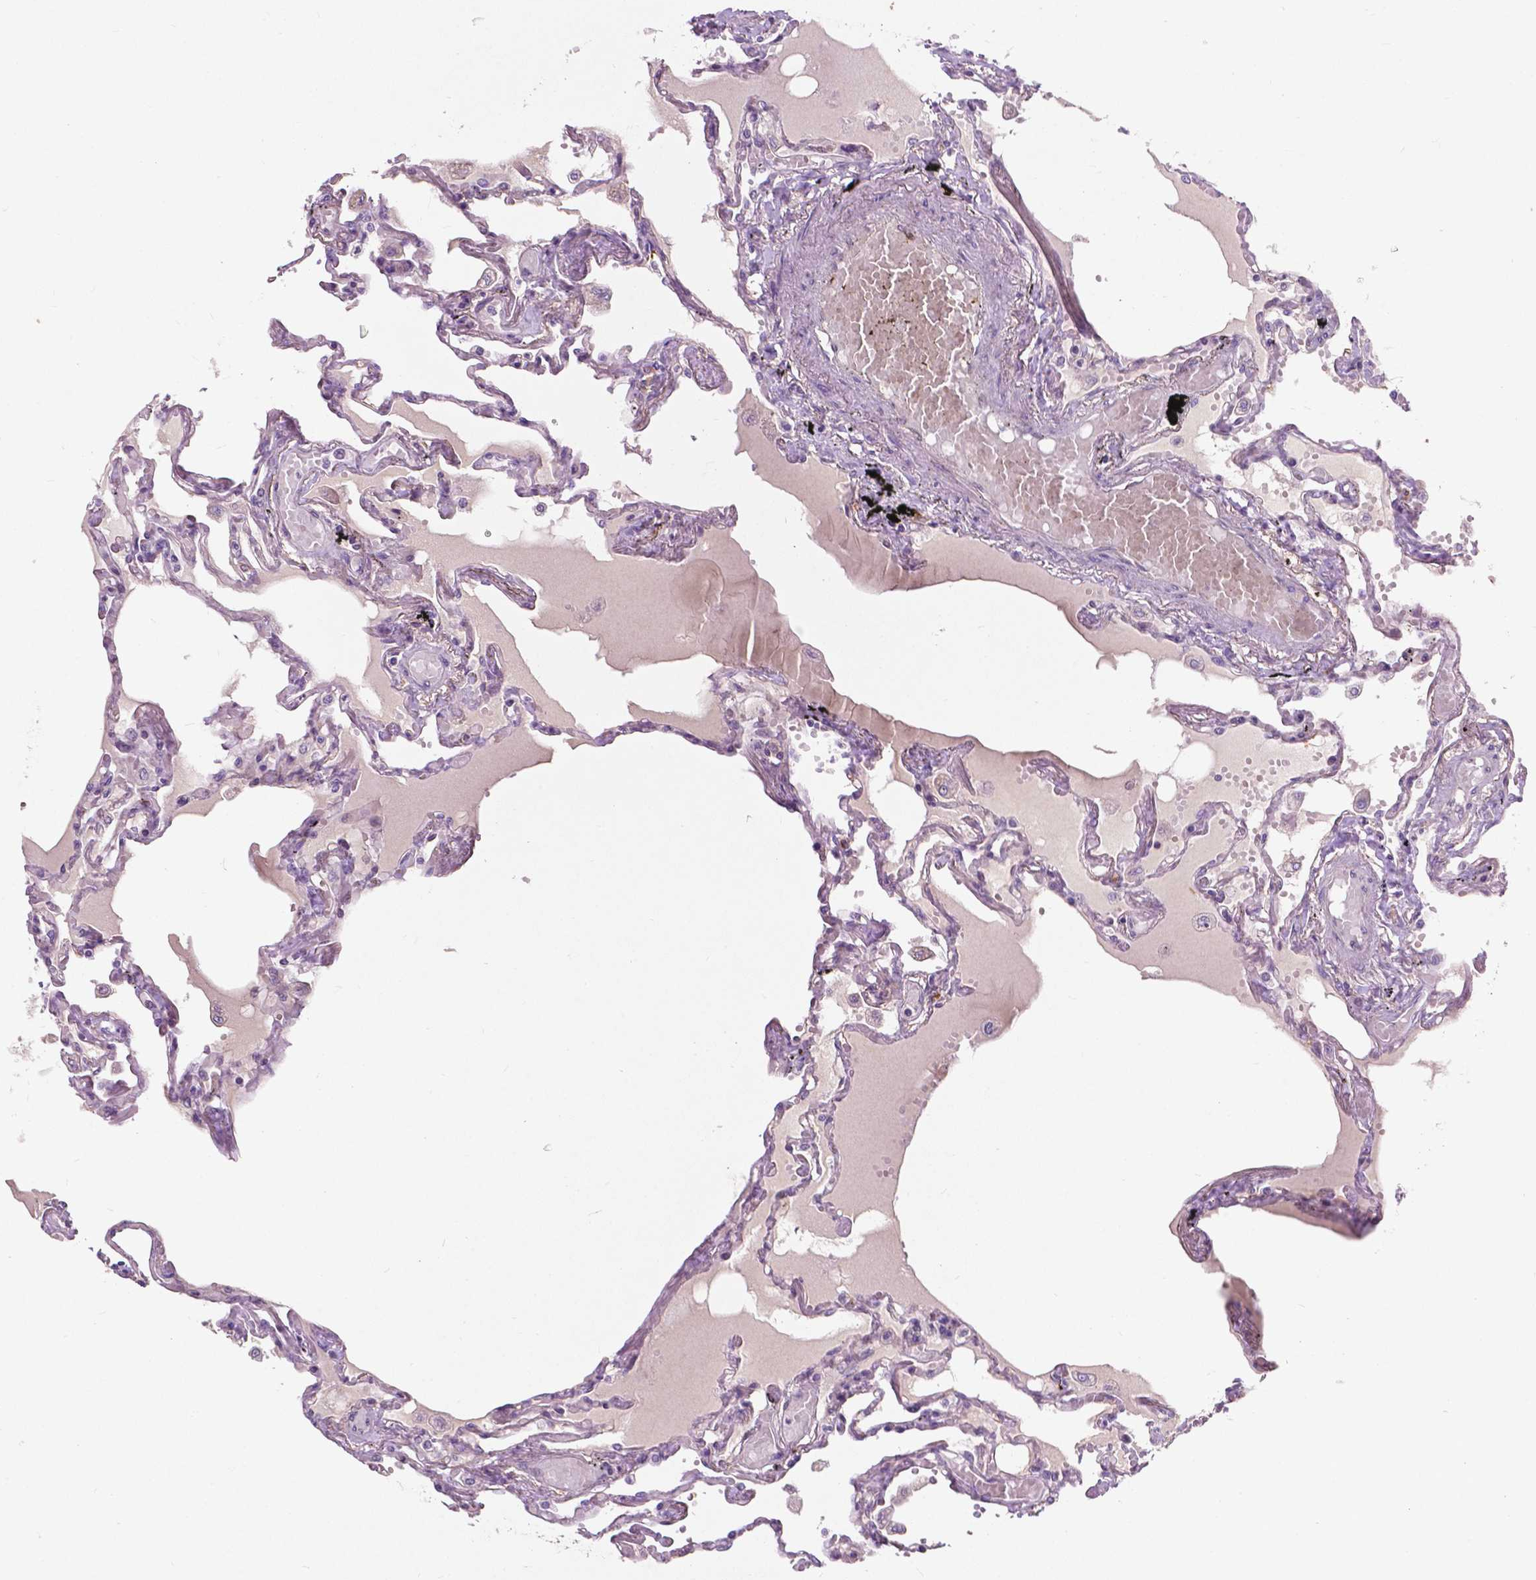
{"staining": {"intensity": "negative", "quantity": "none", "location": "none"}, "tissue": "lung", "cell_type": "Alveolar cells", "image_type": "normal", "snomed": [{"axis": "morphology", "description": "Normal tissue, NOS"}, {"axis": "morphology", "description": "Adenocarcinoma, NOS"}, {"axis": "topography", "description": "Cartilage tissue"}, {"axis": "topography", "description": "Lung"}], "caption": "Human lung stained for a protein using IHC shows no expression in alveolar cells.", "gene": "GPR37", "patient": {"sex": "female", "age": 67}}